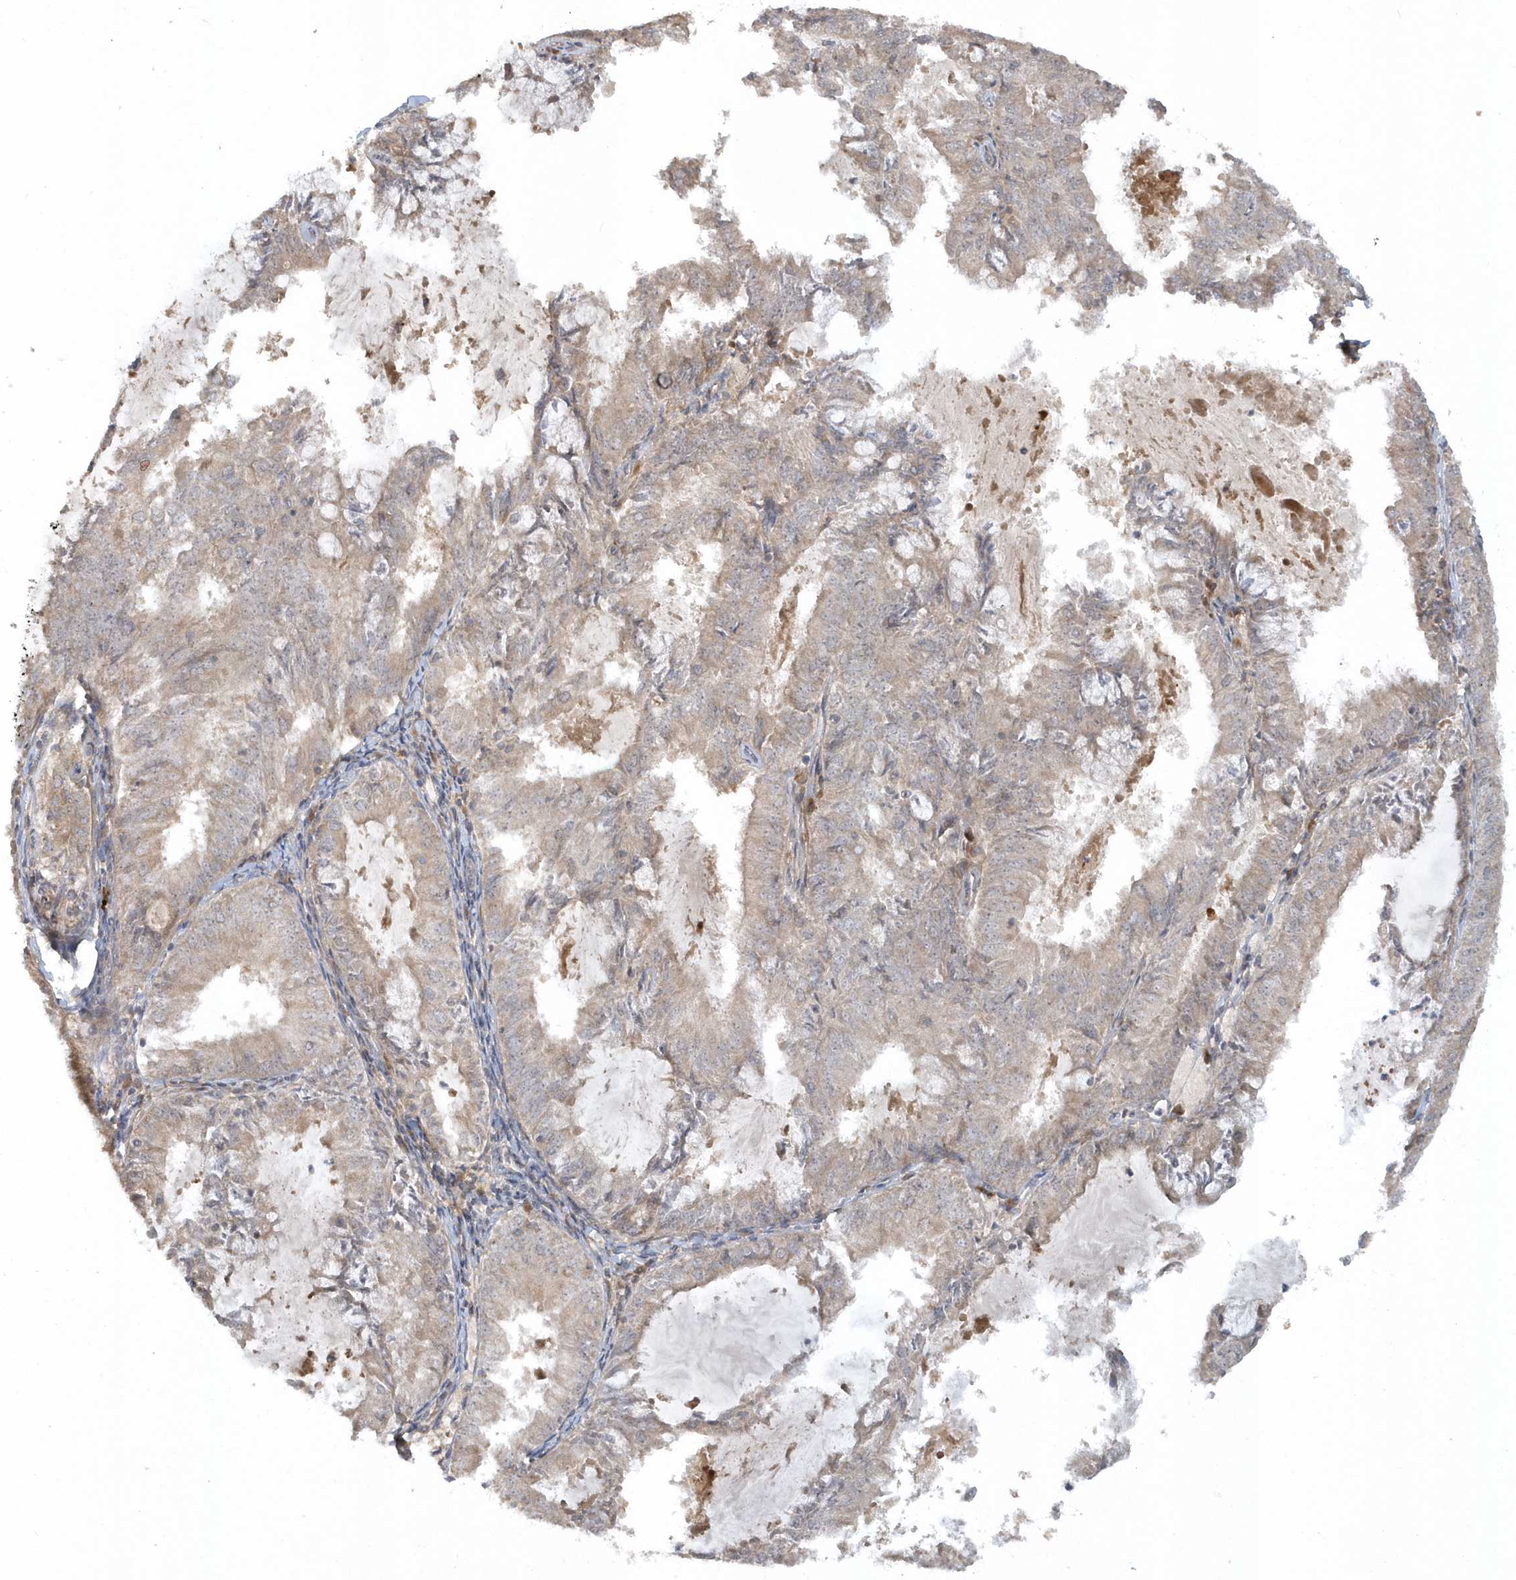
{"staining": {"intensity": "weak", "quantity": "25%-75%", "location": "cytoplasmic/membranous"}, "tissue": "endometrial cancer", "cell_type": "Tumor cells", "image_type": "cancer", "snomed": [{"axis": "morphology", "description": "Adenocarcinoma, NOS"}, {"axis": "topography", "description": "Endometrium"}], "caption": "Immunohistochemistry histopathology image of human endometrial adenocarcinoma stained for a protein (brown), which reveals low levels of weak cytoplasmic/membranous expression in about 25%-75% of tumor cells.", "gene": "THG1L", "patient": {"sex": "female", "age": 57}}